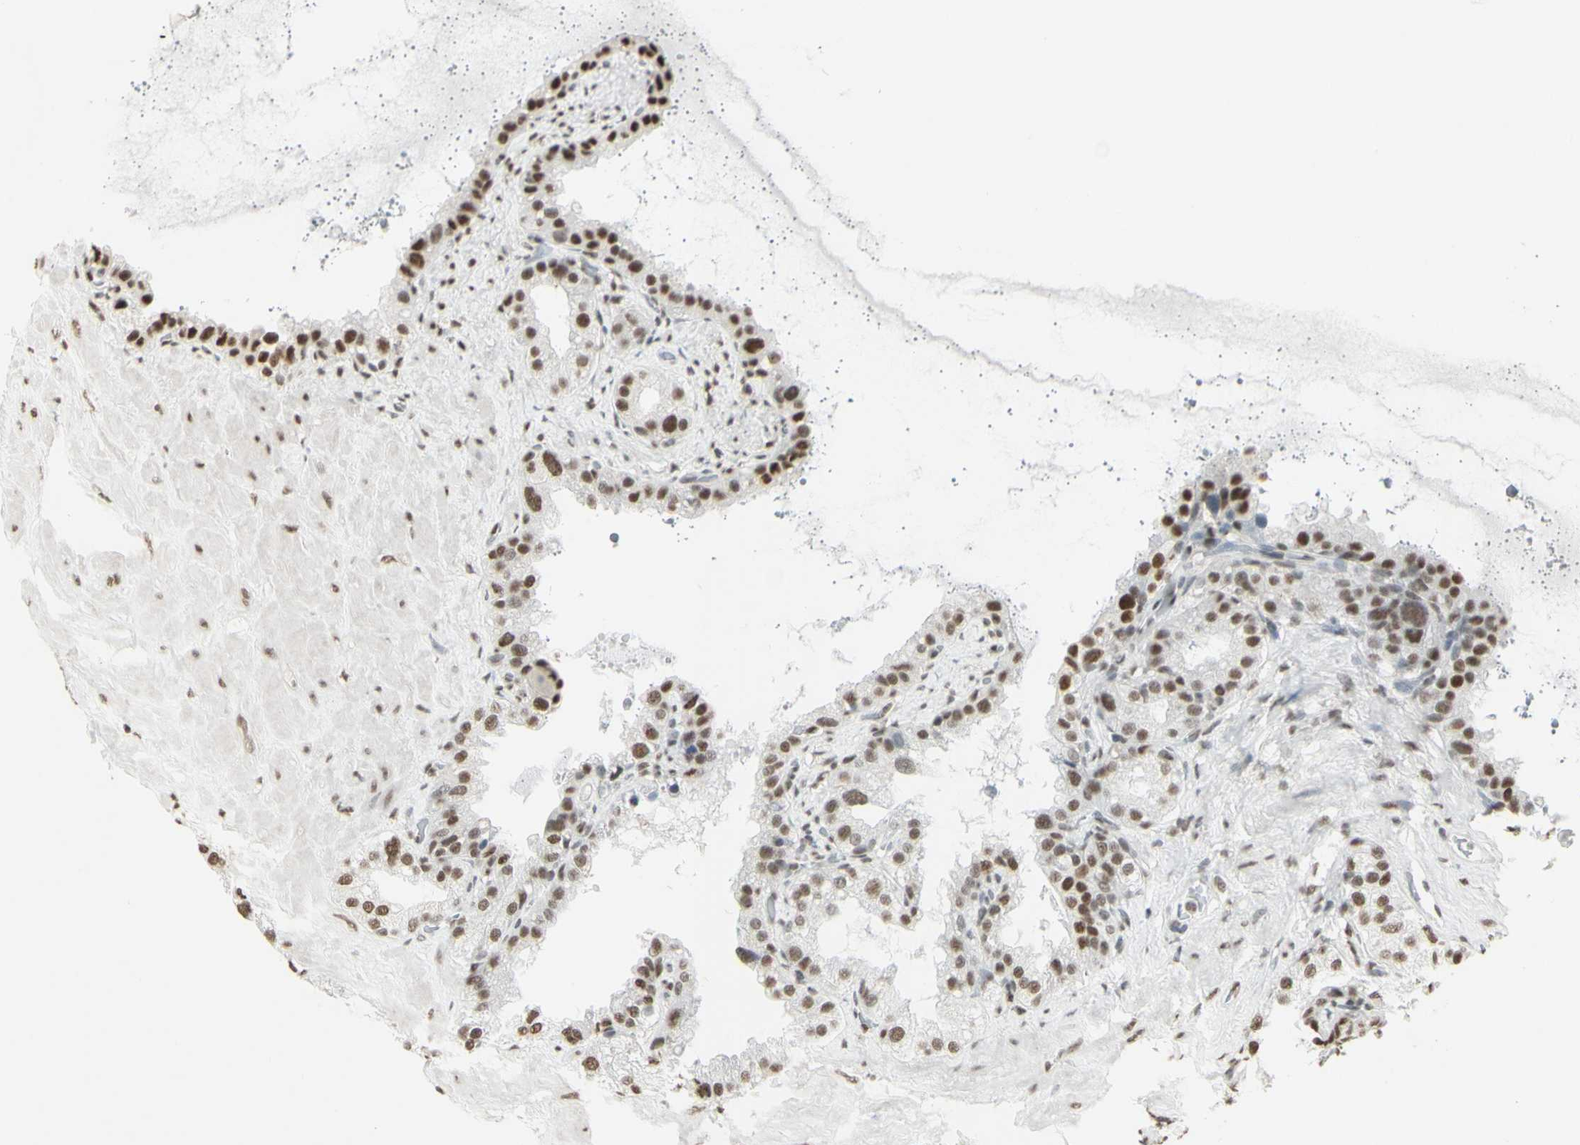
{"staining": {"intensity": "moderate", "quantity": ">75%", "location": "nuclear"}, "tissue": "seminal vesicle", "cell_type": "Glandular cells", "image_type": "normal", "snomed": [{"axis": "morphology", "description": "Normal tissue, NOS"}, {"axis": "topography", "description": "Seminal veicle"}], "caption": "A brown stain highlights moderate nuclear expression of a protein in glandular cells of unremarkable seminal vesicle. Nuclei are stained in blue.", "gene": "TRIM28", "patient": {"sex": "male", "age": 68}}